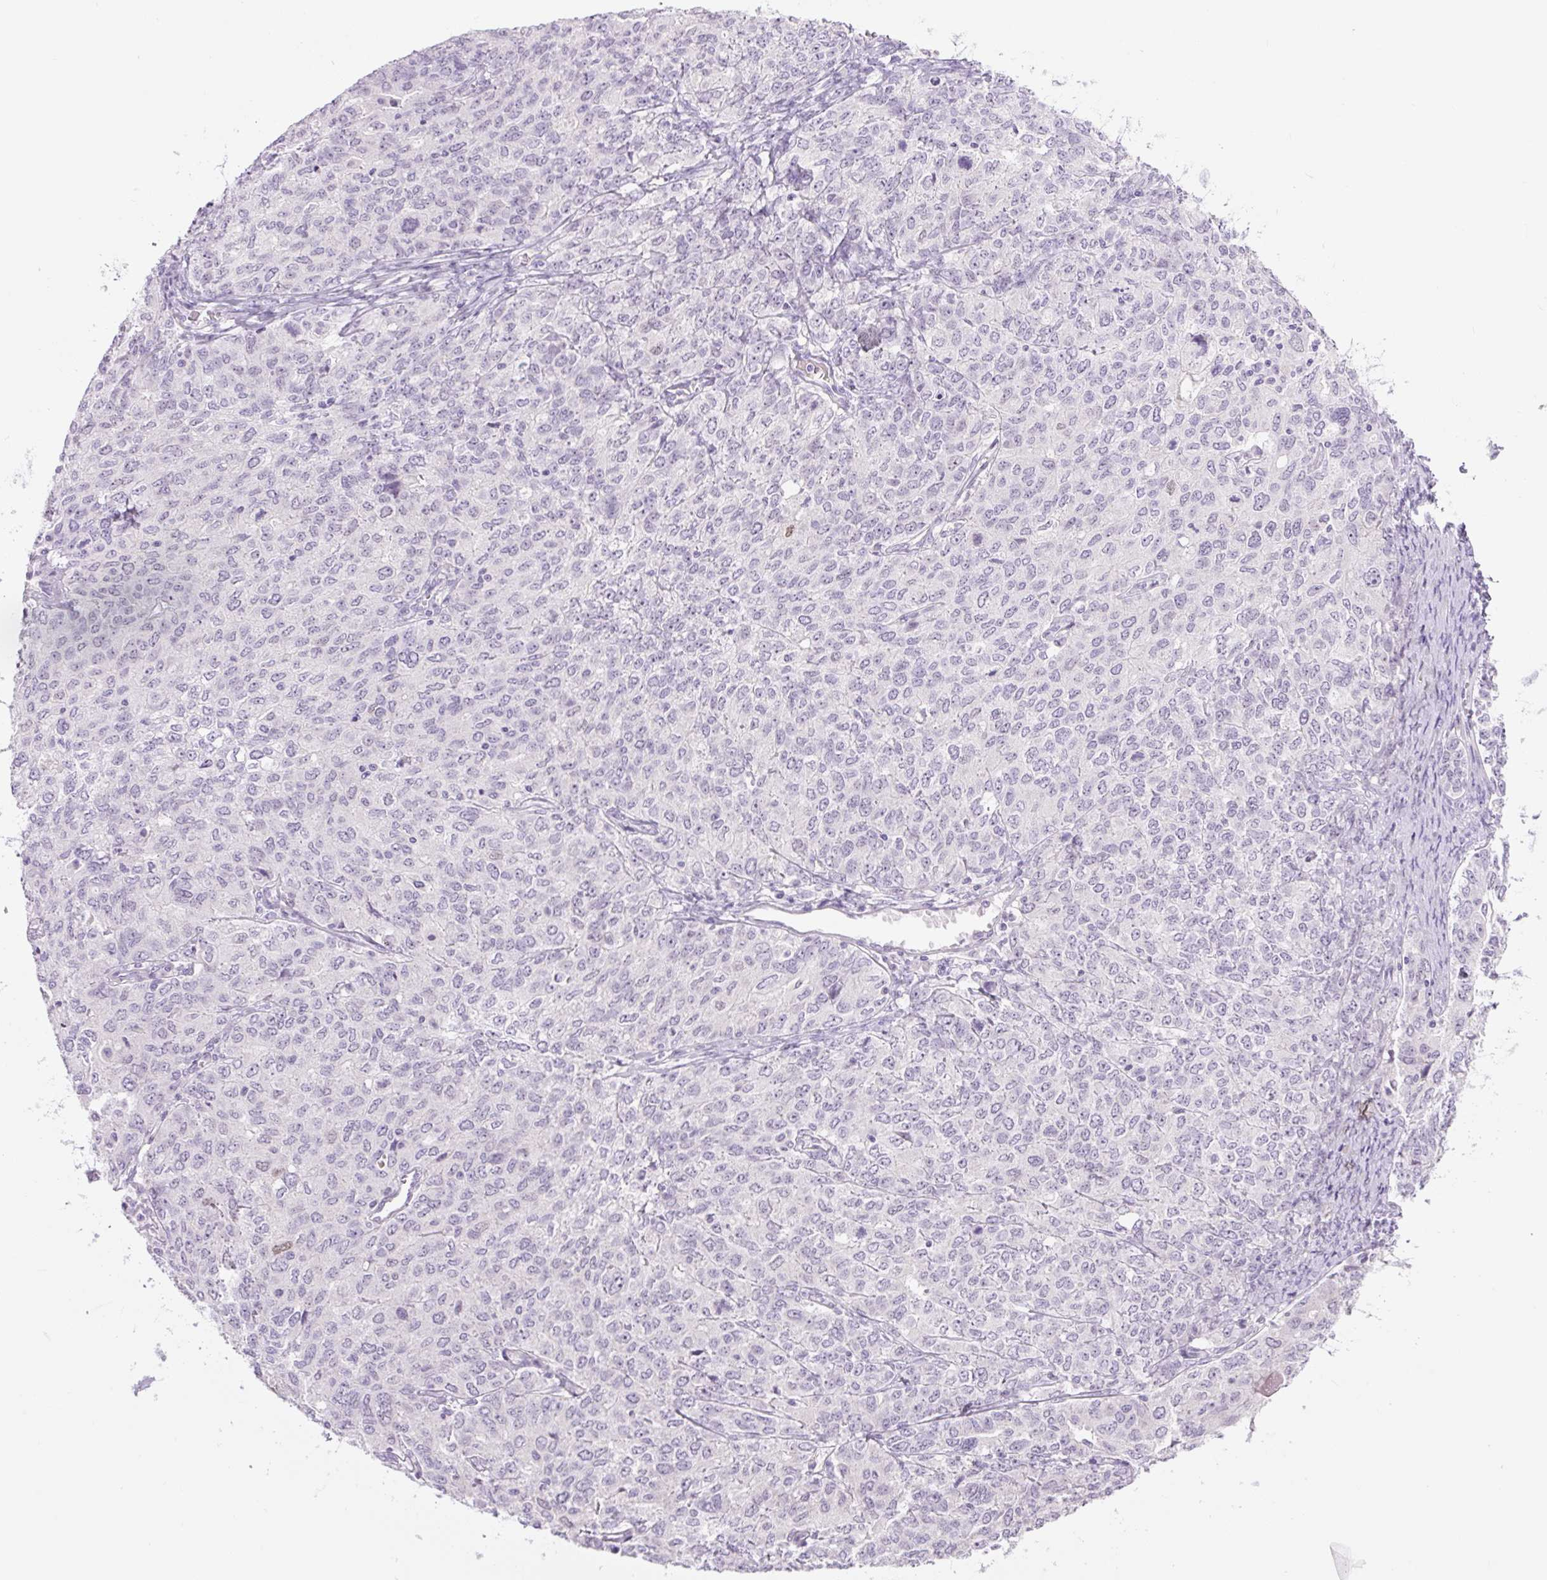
{"staining": {"intensity": "negative", "quantity": "none", "location": "none"}, "tissue": "ovarian cancer", "cell_type": "Tumor cells", "image_type": "cancer", "snomed": [{"axis": "morphology", "description": "Carcinoma, endometroid"}, {"axis": "topography", "description": "Ovary"}], "caption": "The image exhibits no significant positivity in tumor cells of ovarian endometroid carcinoma.", "gene": "SIX1", "patient": {"sex": "female", "age": 62}}